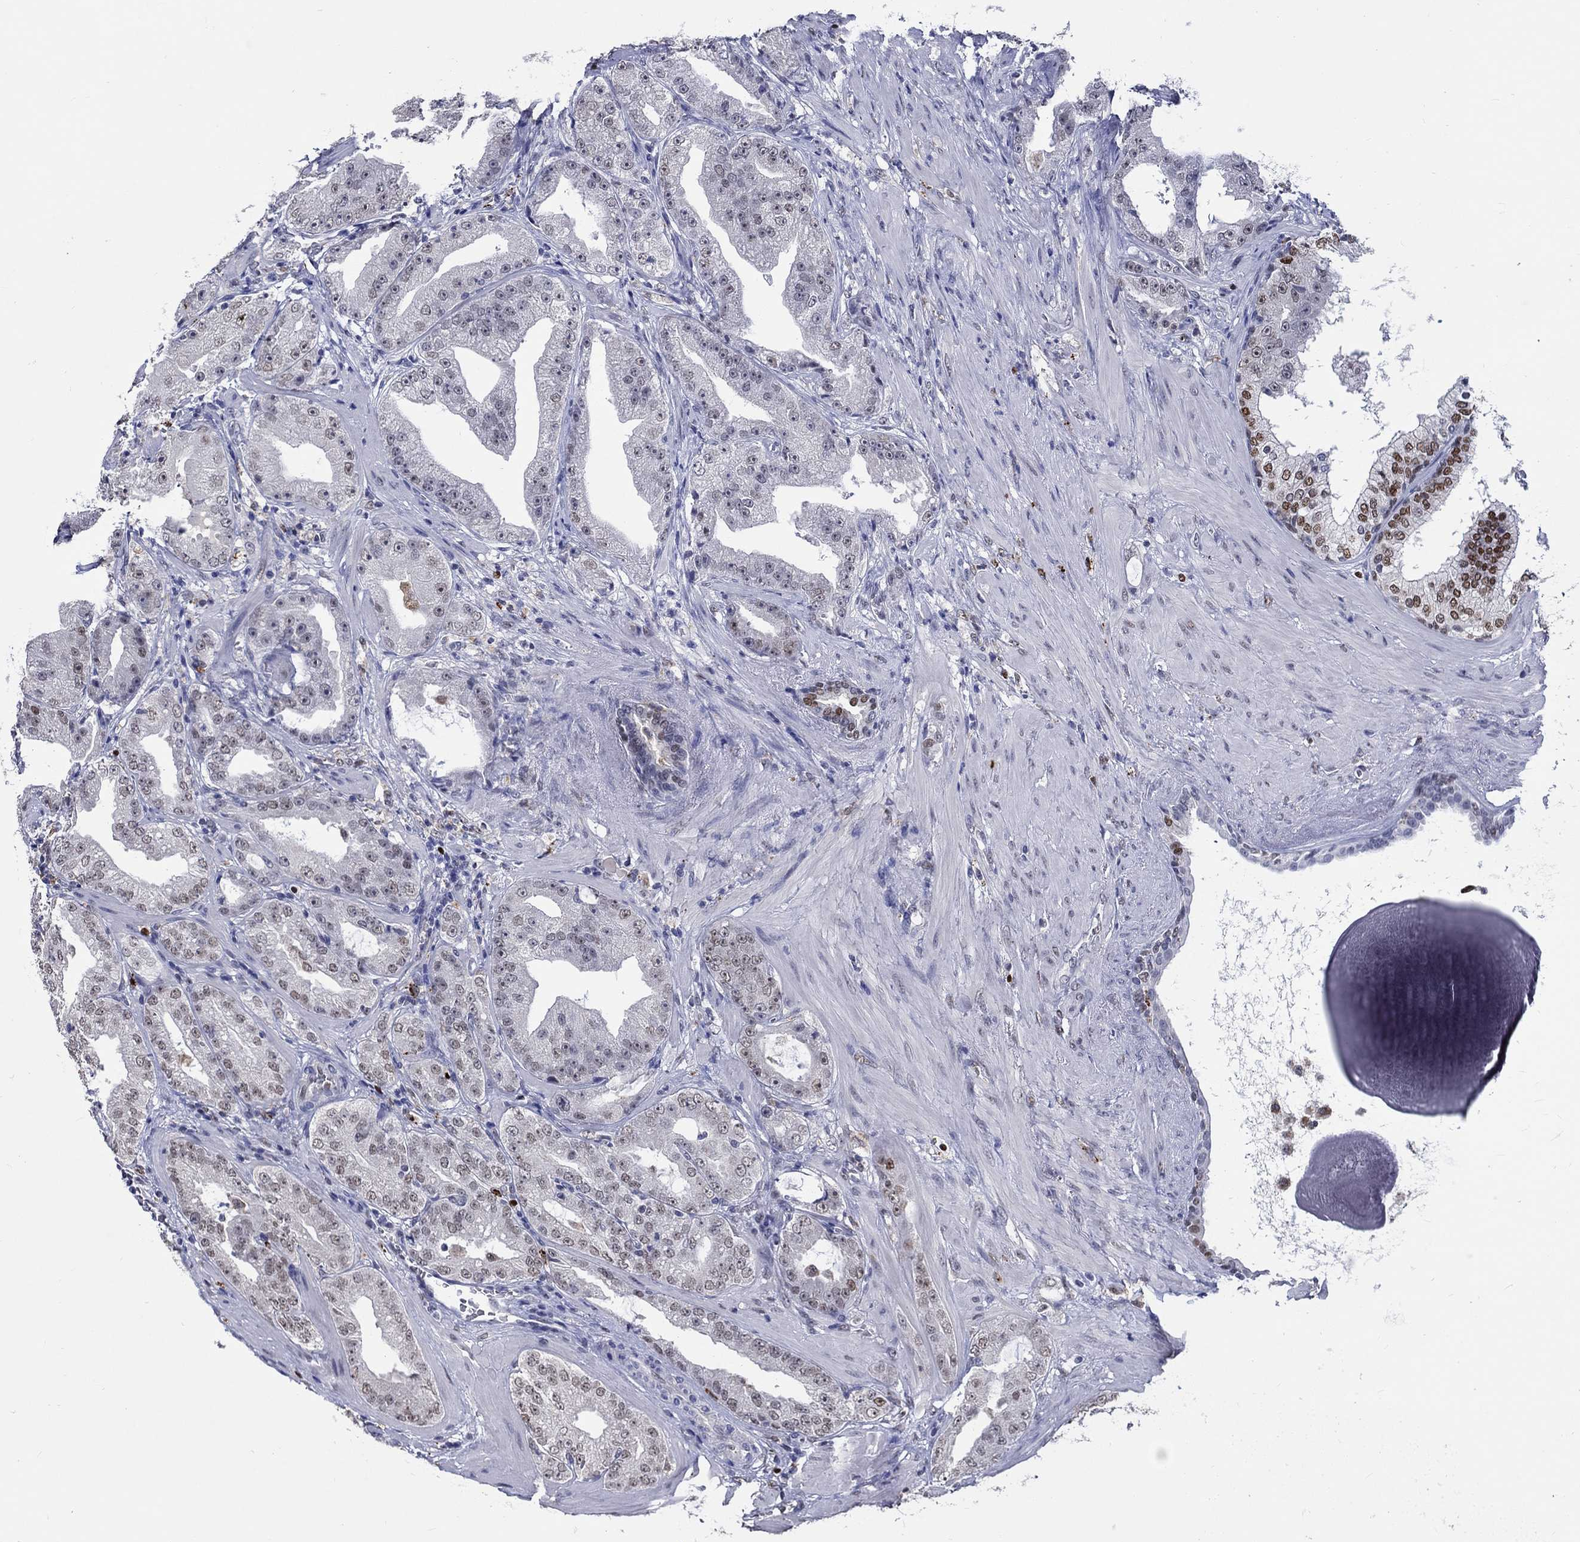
{"staining": {"intensity": "moderate", "quantity": "<25%", "location": "nuclear"}, "tissue": "prostate cancer", "cell_type": "Tumor cells", "image_type": "cancer", "snomed": [{"axis": "morphology", "description": "Adenocarcinoma, Low grade"}, {"axis": "topography", "description": "Prostate"}], "caption": "A high-resolution micrograph shows immunohistochemistry (IHC) staining of prostate adenocarcinoma (low-grade), which demonstrates moderate nuclear staining in about <25% of tumor cells.", "gene": "GATA2", "patient": {"sex": "male", "age": 62}}